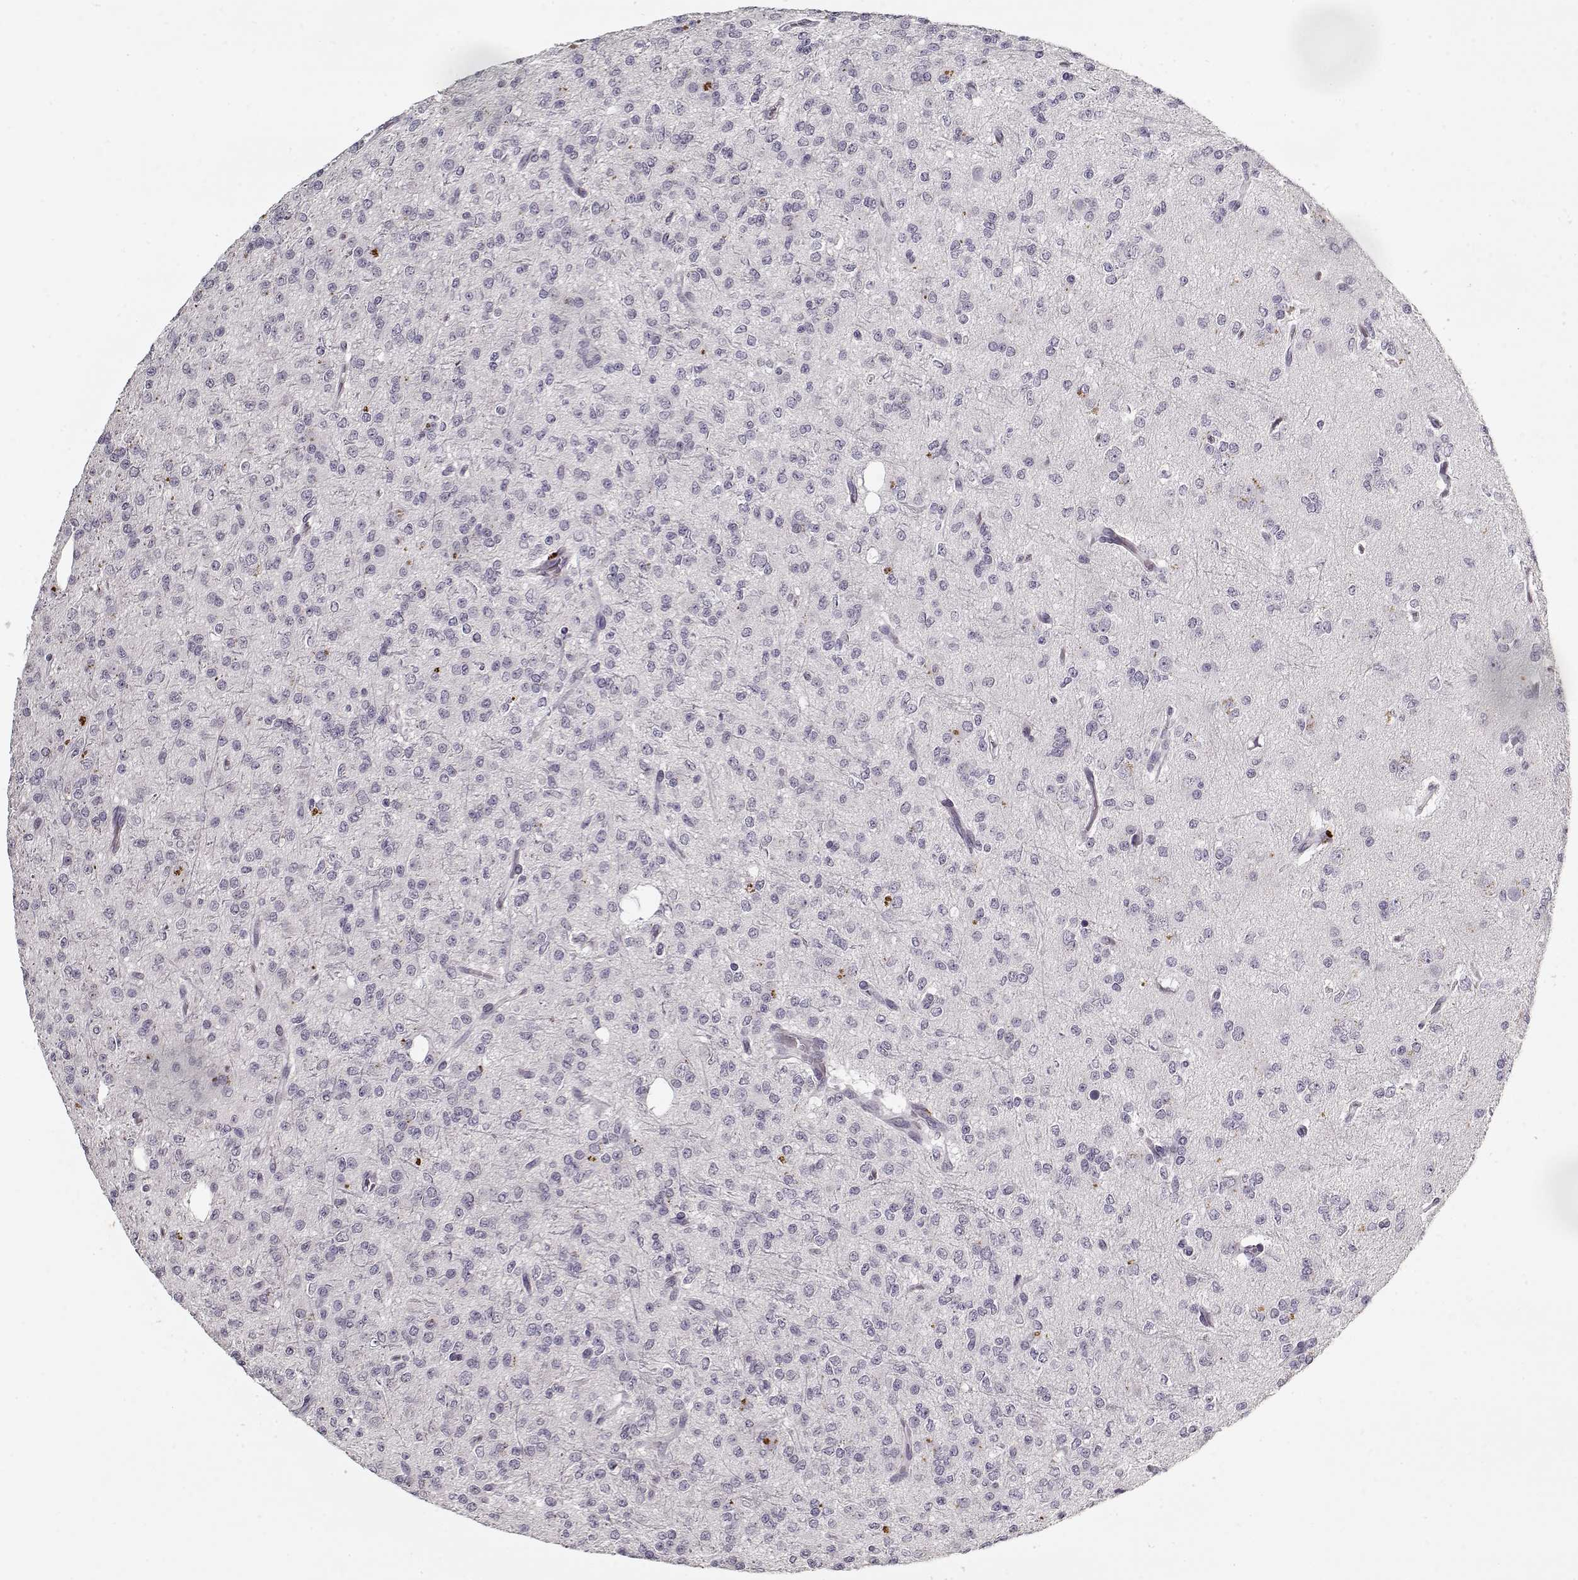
{"staining": {"intensity": "negative", "quantity": "none", "location": "none"}, "tissue": "glioma", "cell_type": "Tumor cells", "image_type": "cancer", "snomed": [{"axis": "morphology", "description": "Glioma, malignant, Low grade"}, {"axis": "topography", "description": "Brain"}], "caption": "An IHC histopathology image of malignant low-grade glioma is shown. There is no staining in tumor cells of malignant low-grade glioma.", "gene": "LUM", "patient": {"sex": "male", "age": 27}}